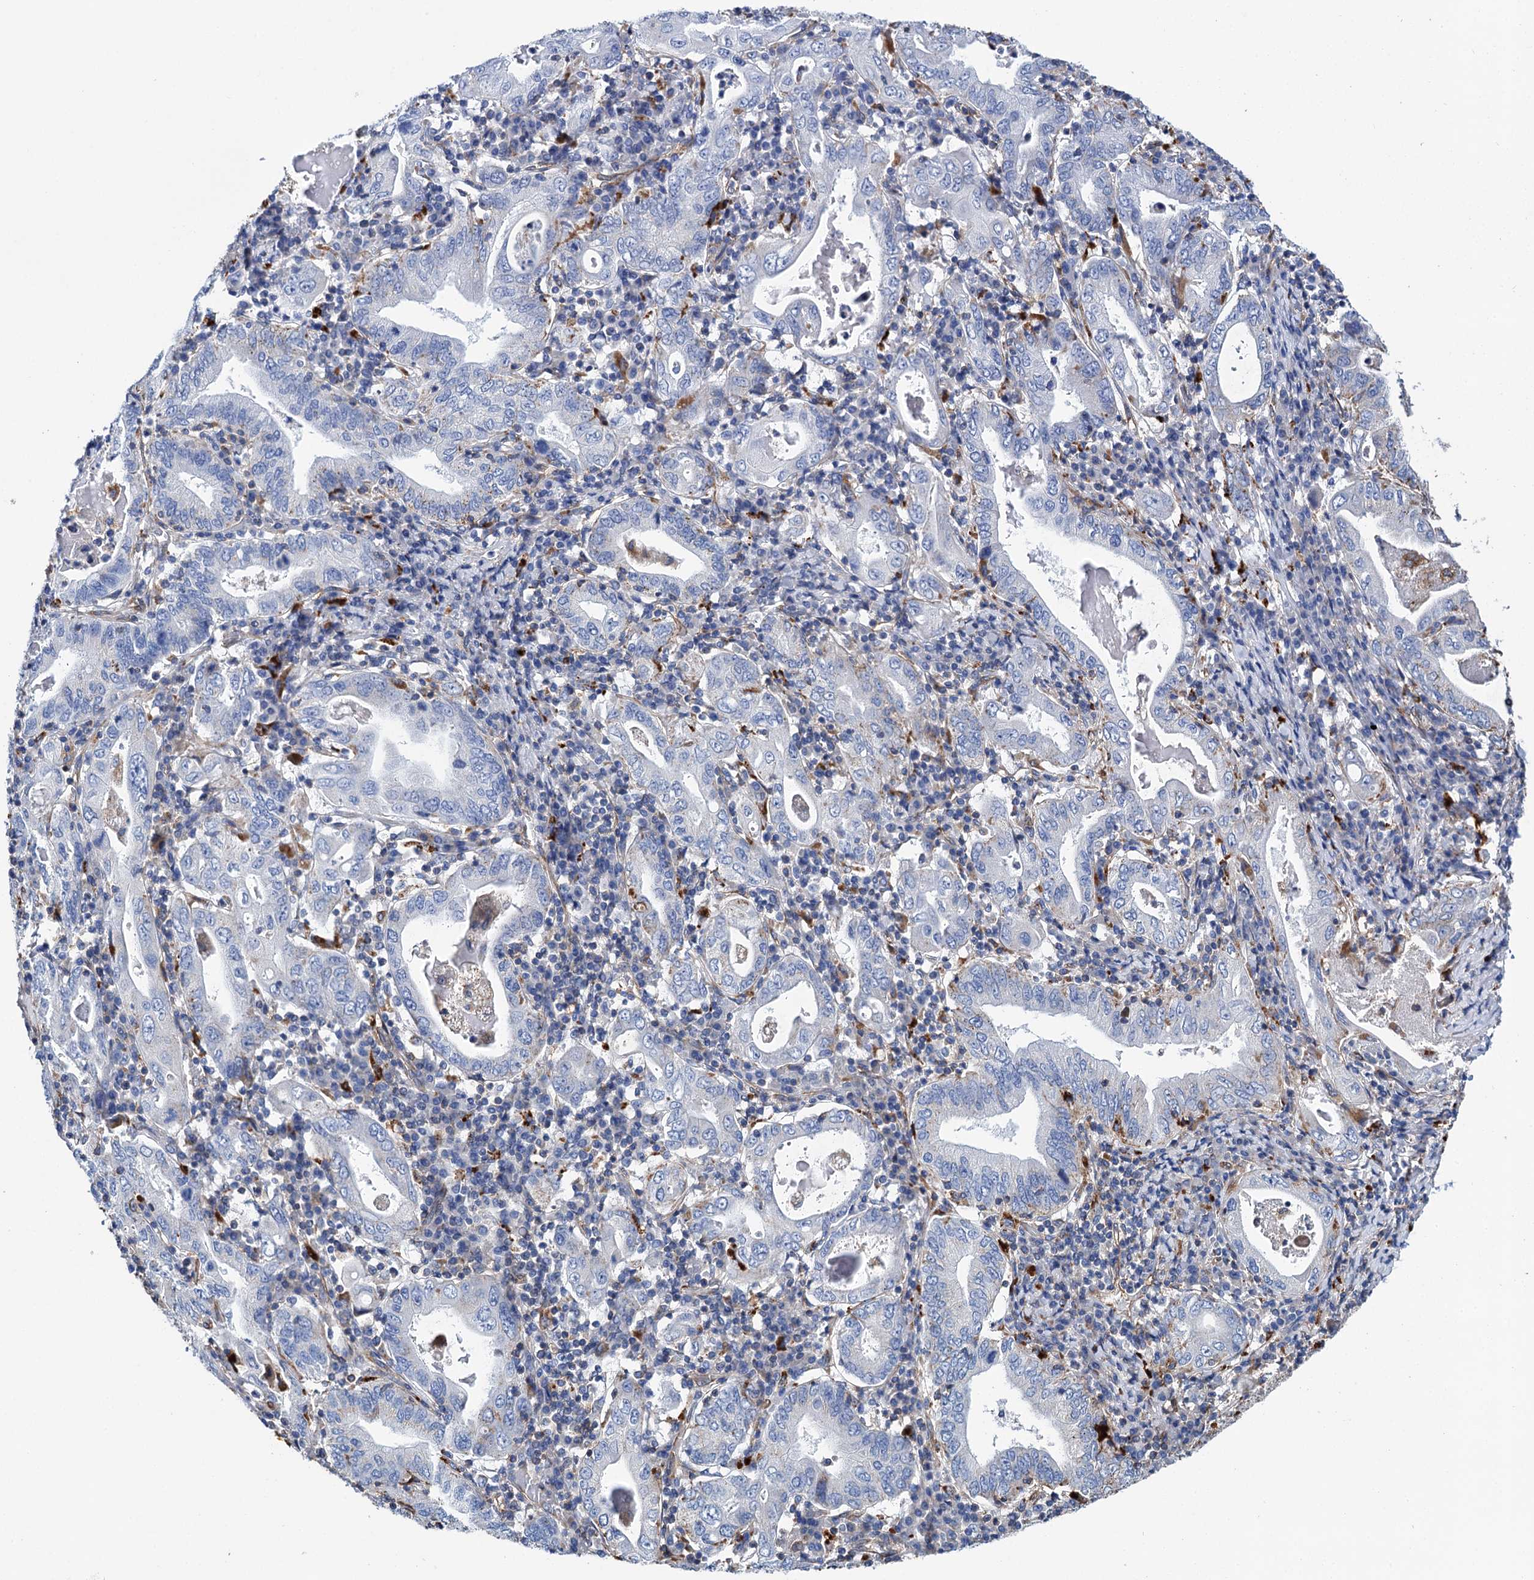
{"staining": {"intensity": "negative", "quantity": "none", "location": "none"}, "tissue": "stomach cancer", "cell_type": "Tumor cells", "image_type": "cancer", "snomed": [{"axis": "morphology", "description": "Normal tissue, NOS"}, {"axis": "morphology", "description": "Adenocarcinoma, NOS"}, {"axis": "topography", "description": "Esophagus"}, {"axis": "topography", "description": "Stomach, upper"}, {"axis": "topography", "description": "Peripheral nerve tissue"}], "caption": "This photomicrograph is of stomach cancer (adenocarcinoma) stained with immunohistochemistry to label a protein in brown with the nuclei are counter-stained blue. There is no positivity in tumor cells.", "gene": "SCPEP1", "patient": {"sex": "male", "age": 62}}